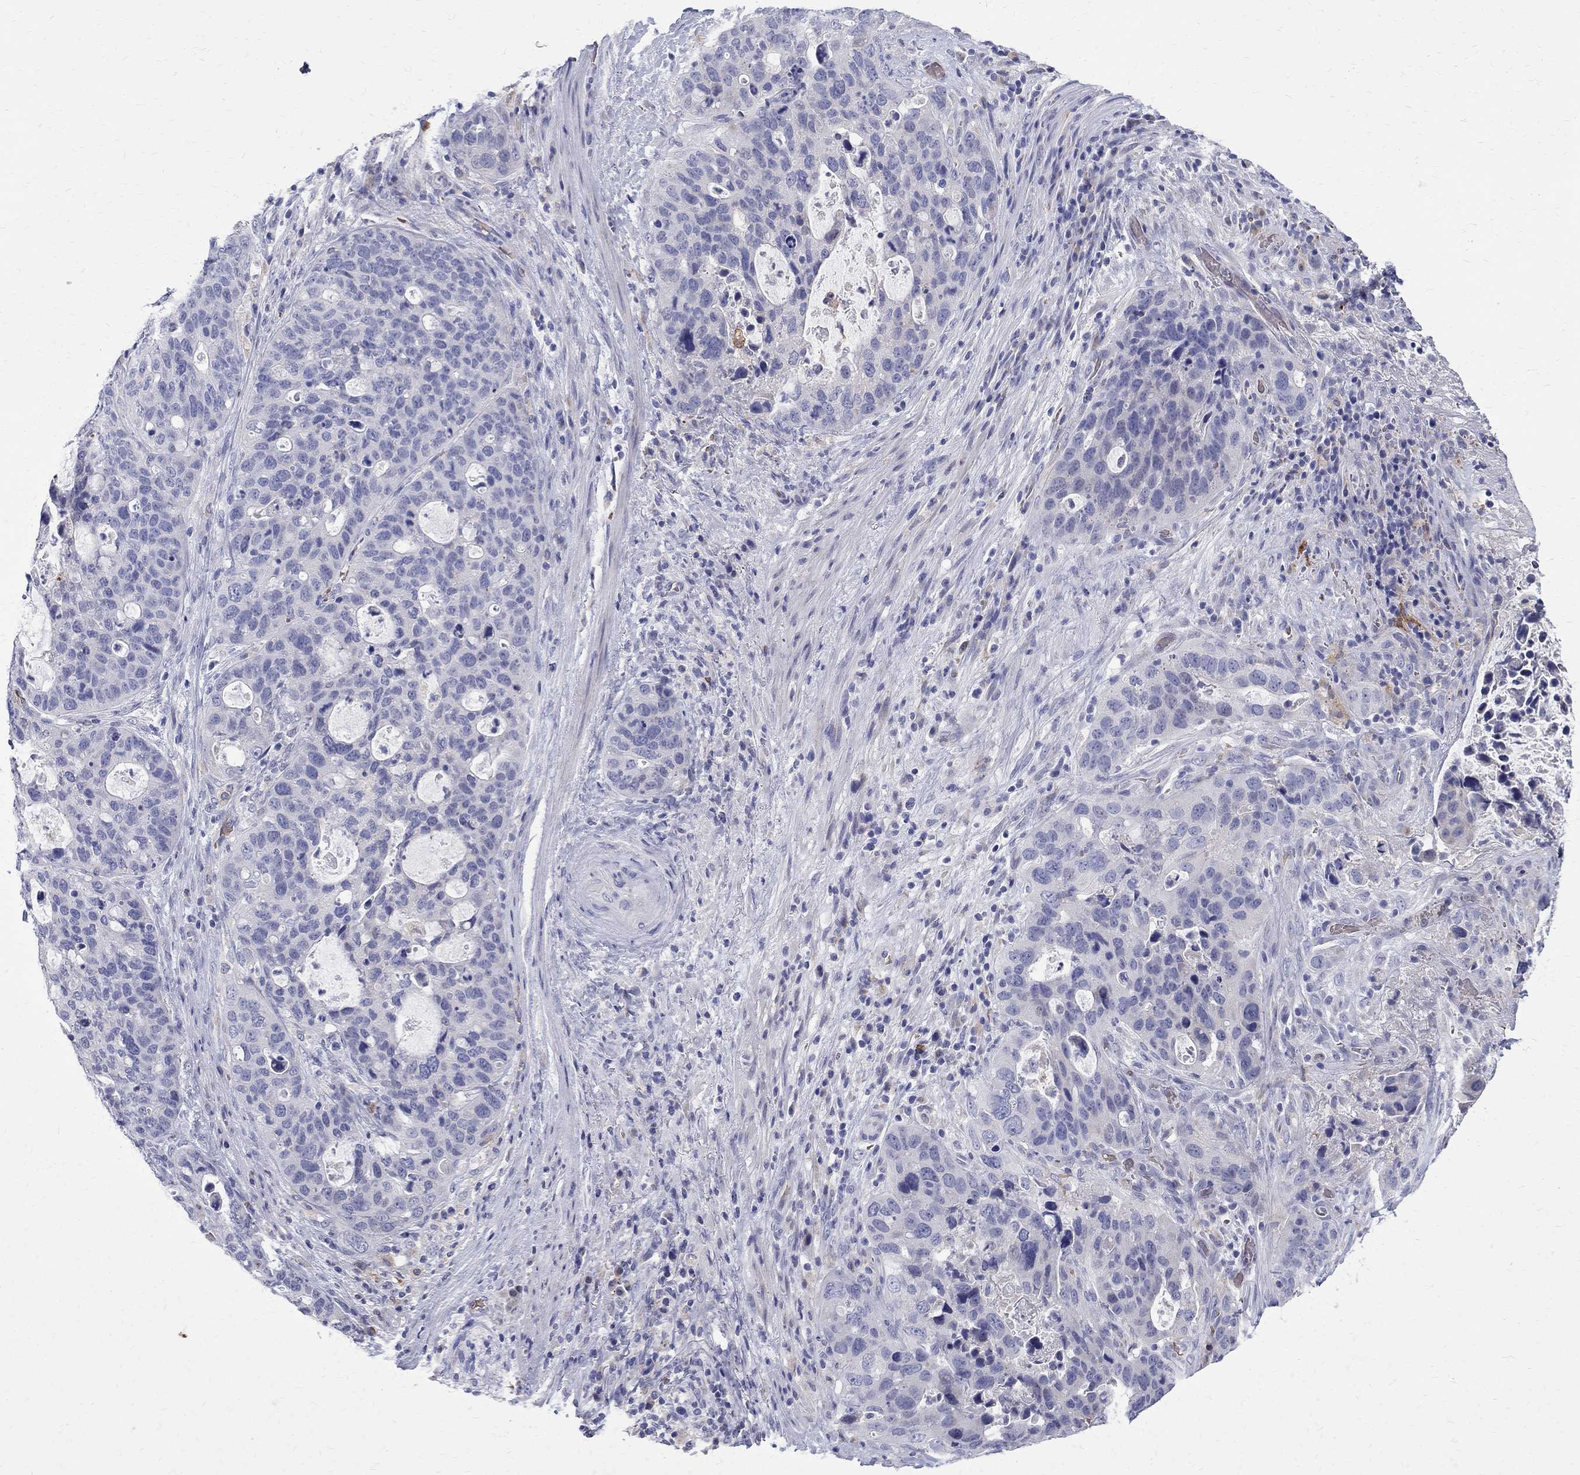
{"staining": {"intensity": "negative", "quantity": "none", "location": "none"}, "tissue": "stomach cancer", "cell_type": "Tumor cells", "image_type": "cancer", "snomed": [{"axis": "morphology", "description": "Adenocarcinoma, NOS"}, {"axis": "topography", "description": "Stomach"}], "caption": "The image demonstrates no staining of tumor cells in stomach cancer.", "gene": "AGER", "patient": {"sex": "male", "age": 54}}